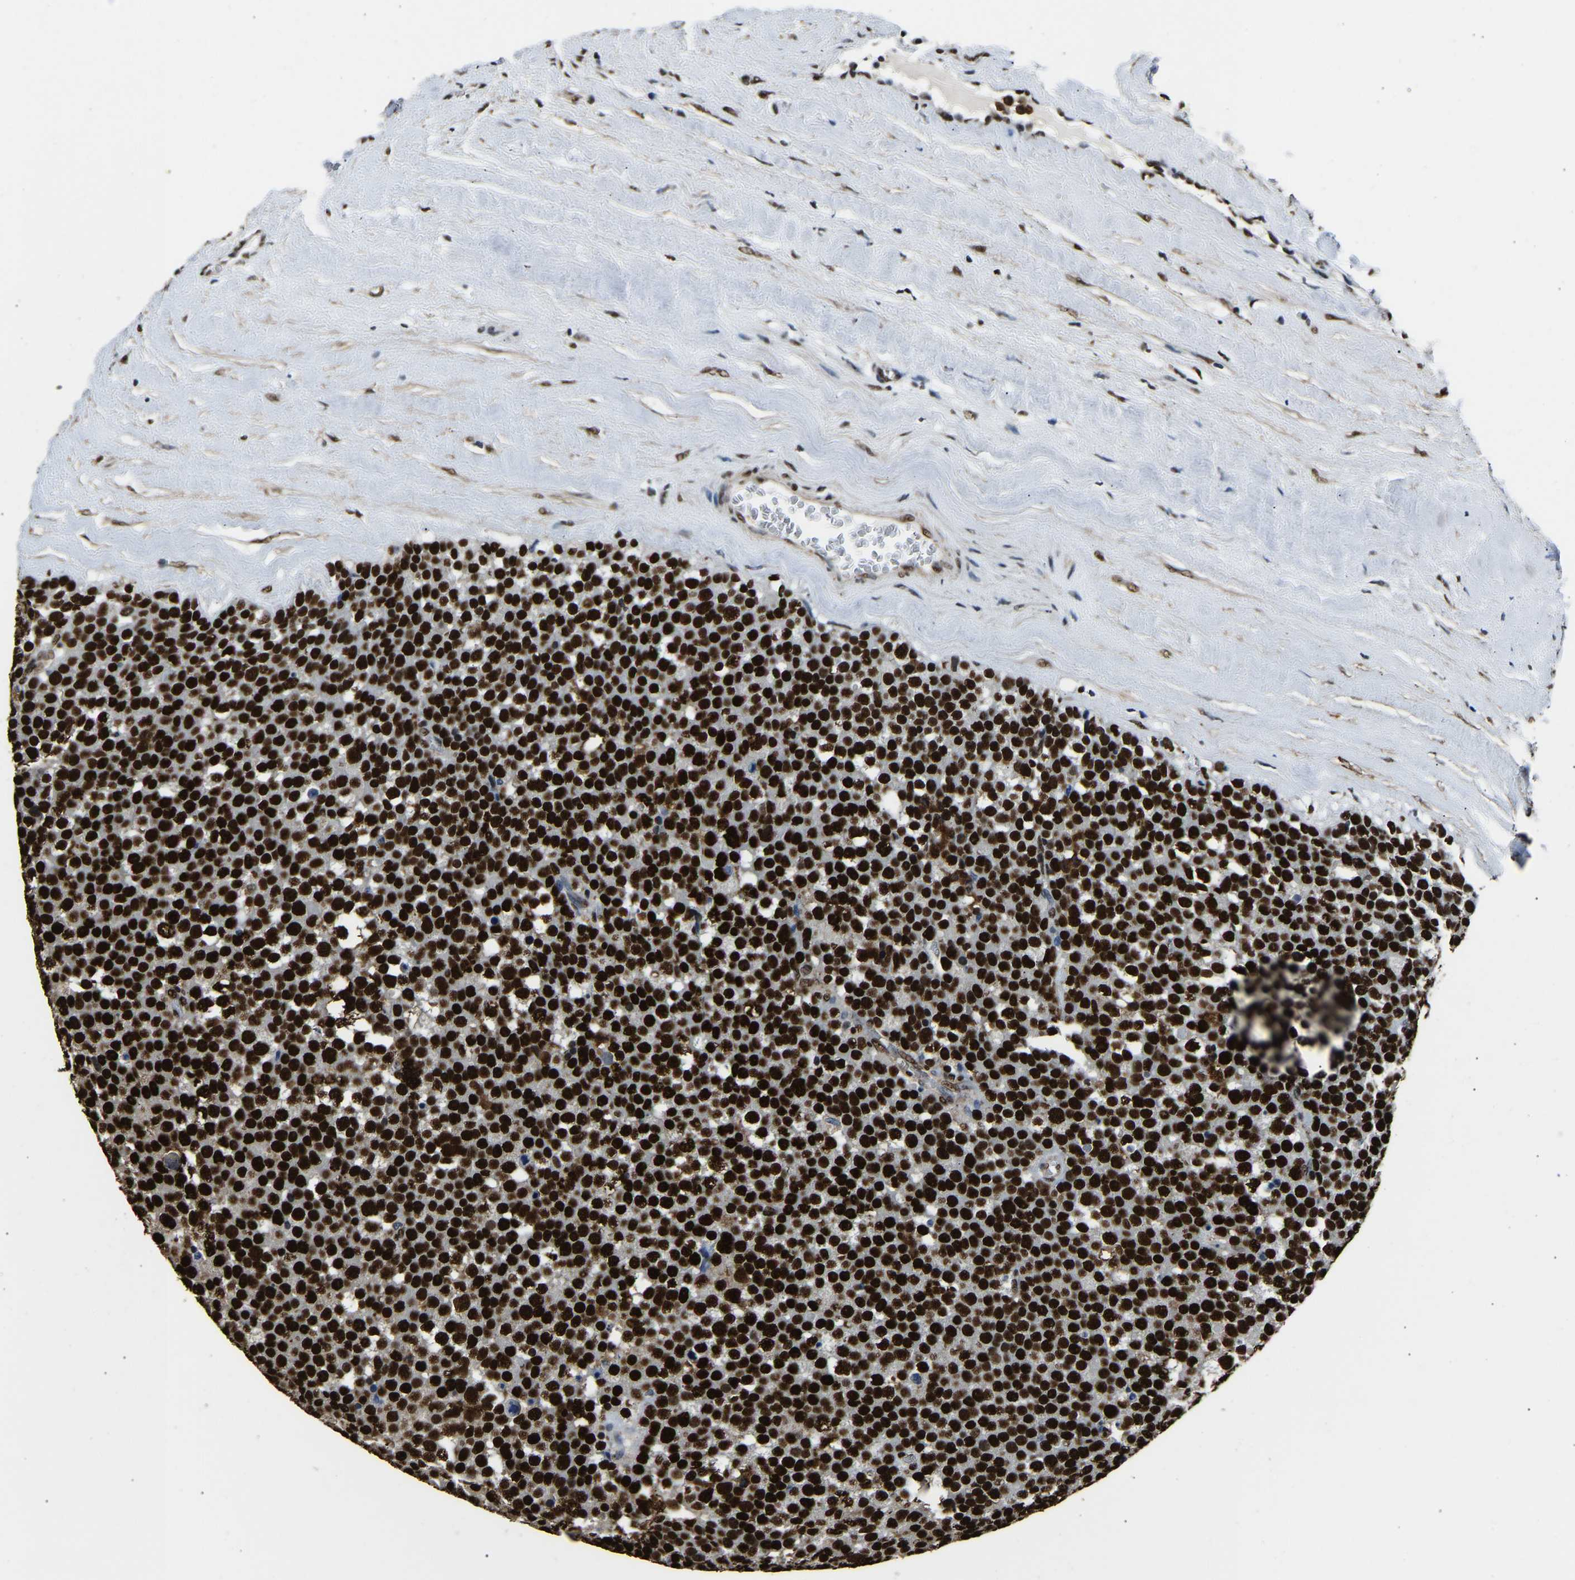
{"staining": {"intensity": "strong", "quantity": ">75%", "location": "nuclear"}, "tissue": "testis cancer", "cell_type": "Tumor cells", "image_type": "cancer", "snomed": [{"axis": "morphology", "description": "Normal tissue, NOS"}, {"axis": "morphology", "description": "Seminoma, NOS"}, {"axis": "topography", "description": "Testis"}], "caption": "An image of human testis cancer (seminoma) stained for a protein exhibits strong nuclear brown staining in tumor cells.", "gene": "SAFB", "patient": {"sex": "male", "age": 71}}